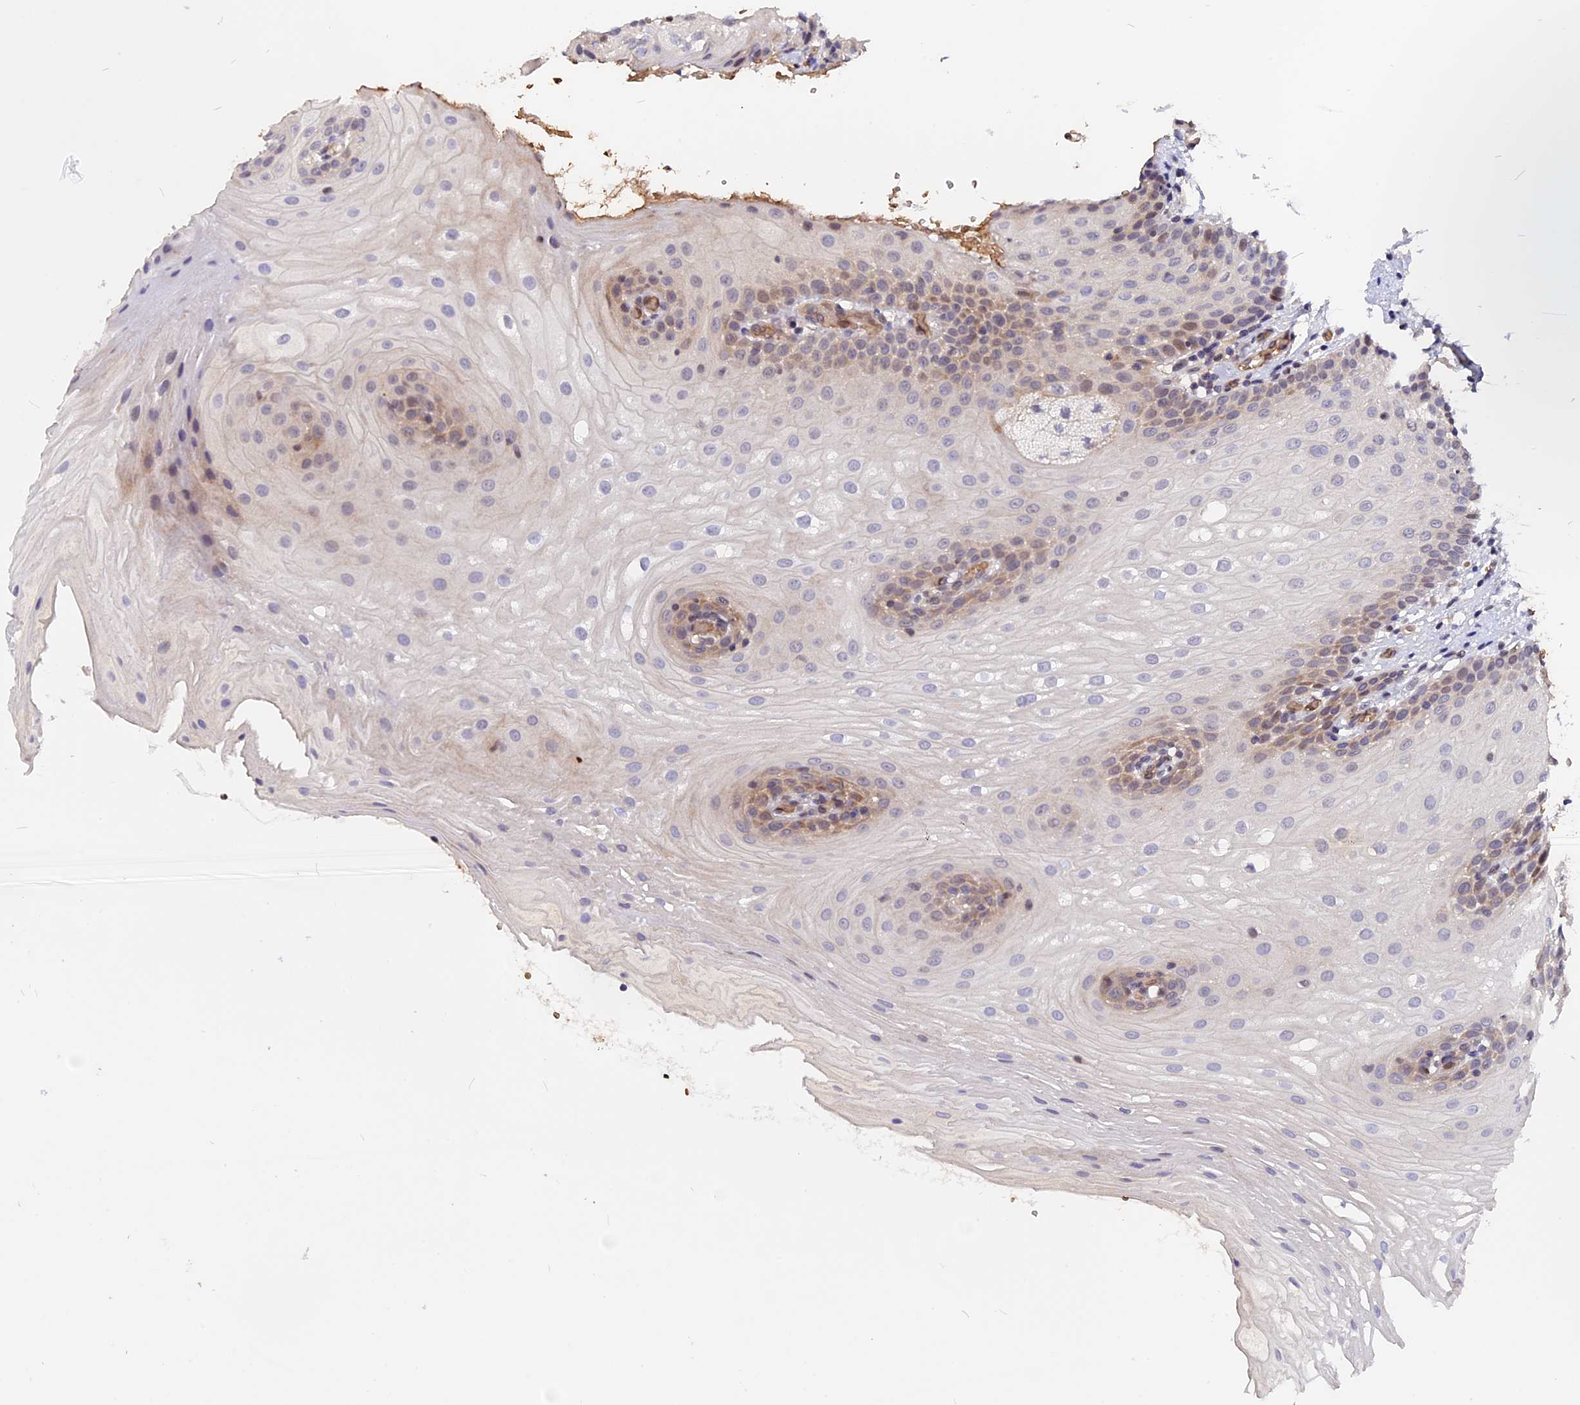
{"staining": {"intensity": "weak", "quantity": "<25%", "location": "cytoplasmic/membranous,nuclear"}, "tissue": "oral mucosa", "cell_type": "Squamous epithelial cells", "image_type": "normal", "snomed": [{"axis": "morphology", "description": "Normal tissue, NOS"}, {"axis": "topography", "description": "Oral tissue"}], "caption": "The IHC histopathology image has no significant staining in squamous epithelial cells of oral mucosa.", "gene": "ZC3H10", "patient": {"sex": "female", "age": 54}}